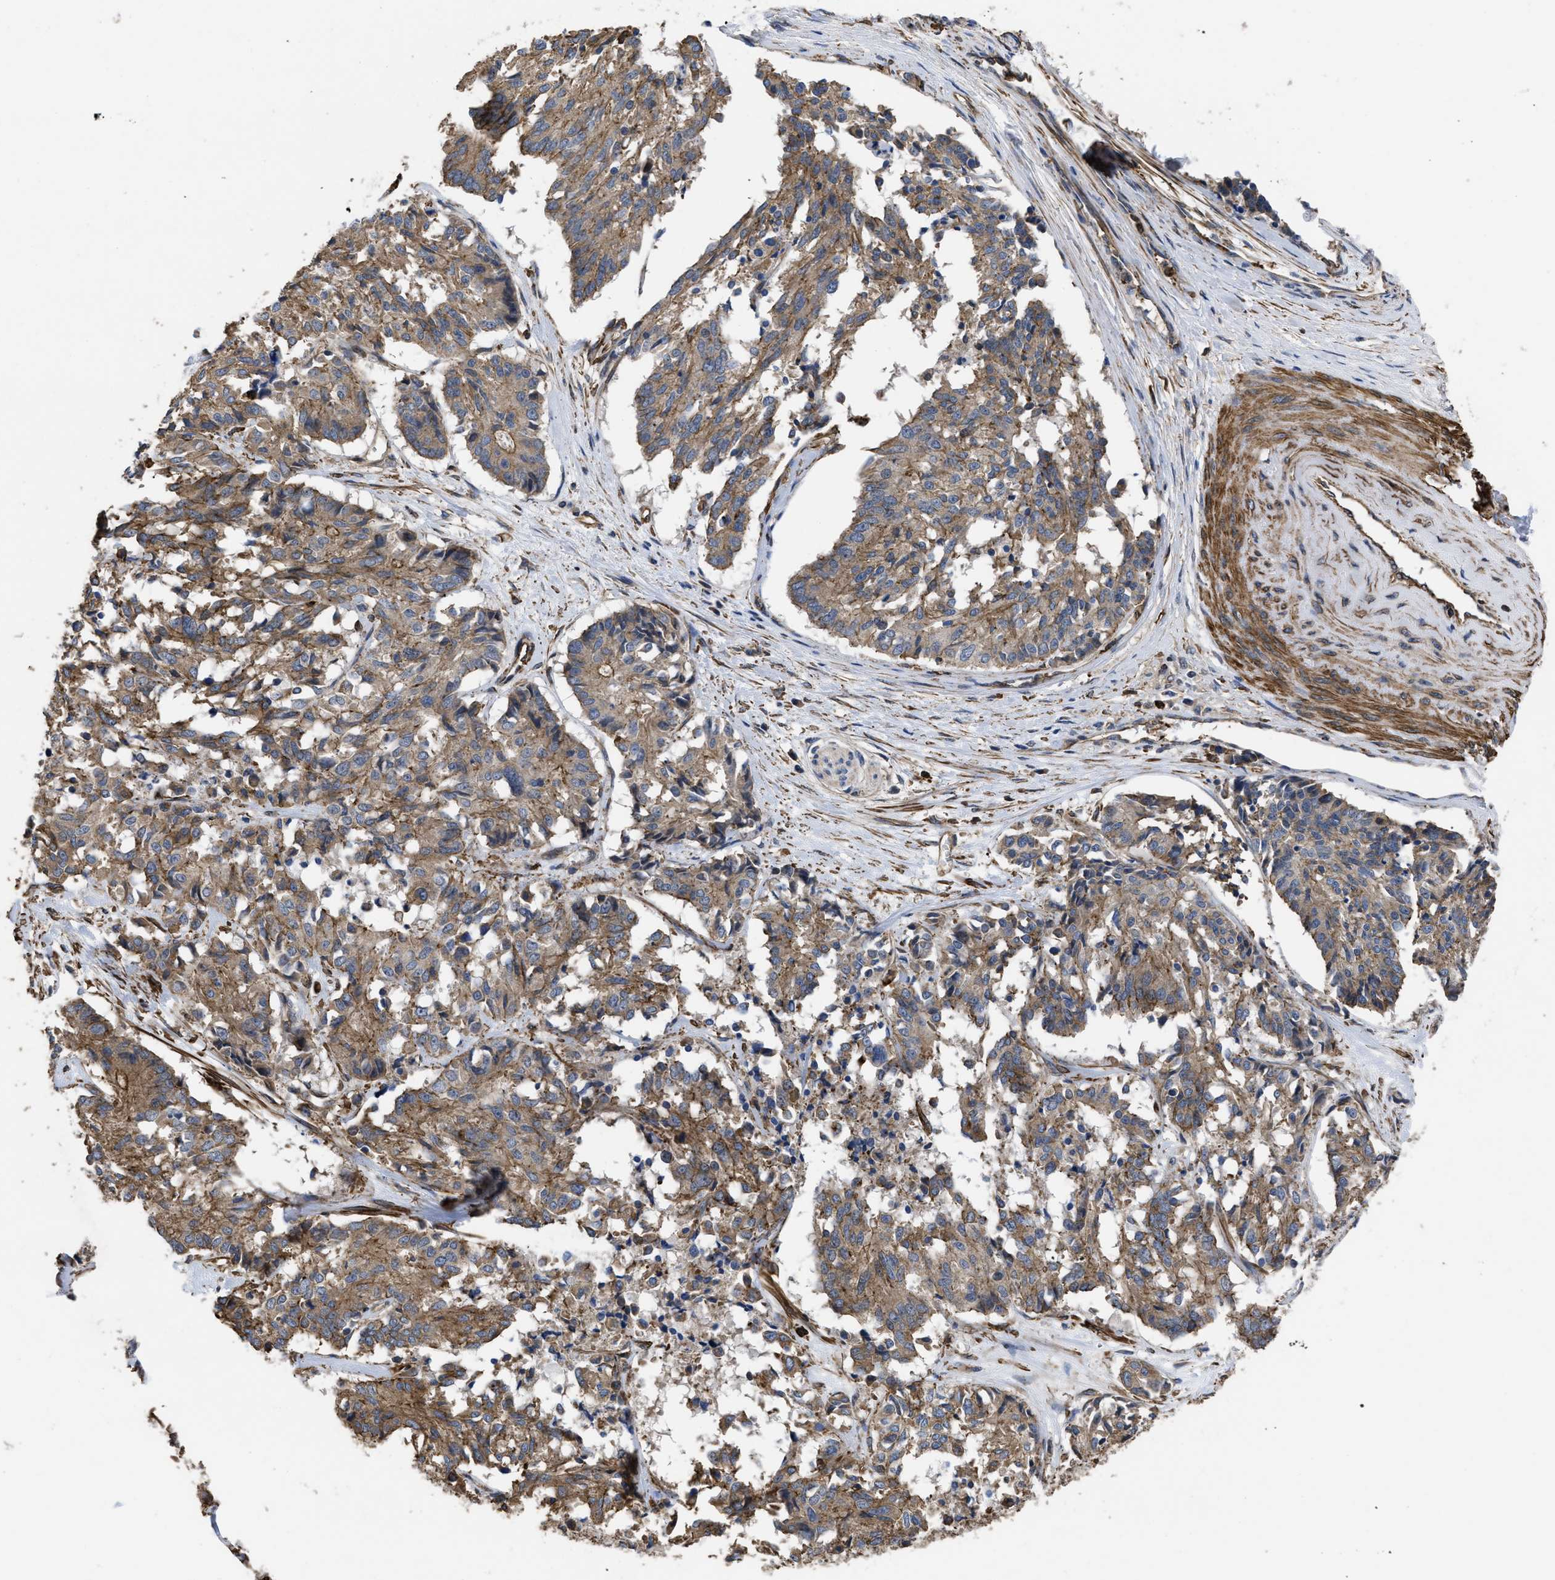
{"staining": {"intensity": "weak", "quantity": ">75%", "location": "cytoplasmic/membranous"}, "tissue": "cervical cancer", "cell_type": "Tumor cells", "image_type": "cancer", "snomed": [{"axis": "morphology", "description": "Squamous cell carcinoma, NOS"}, {"axis": "topography", "description": "Cervix"}], "caption": "A micrograph of squamous cell carcinoma (cervical) stained for a protein exhibits weak cytoplasmic/membranous brown staining in tumor cells.", "gene": "SCUBE2", "patient": {"sex": "female", "age": 35}}